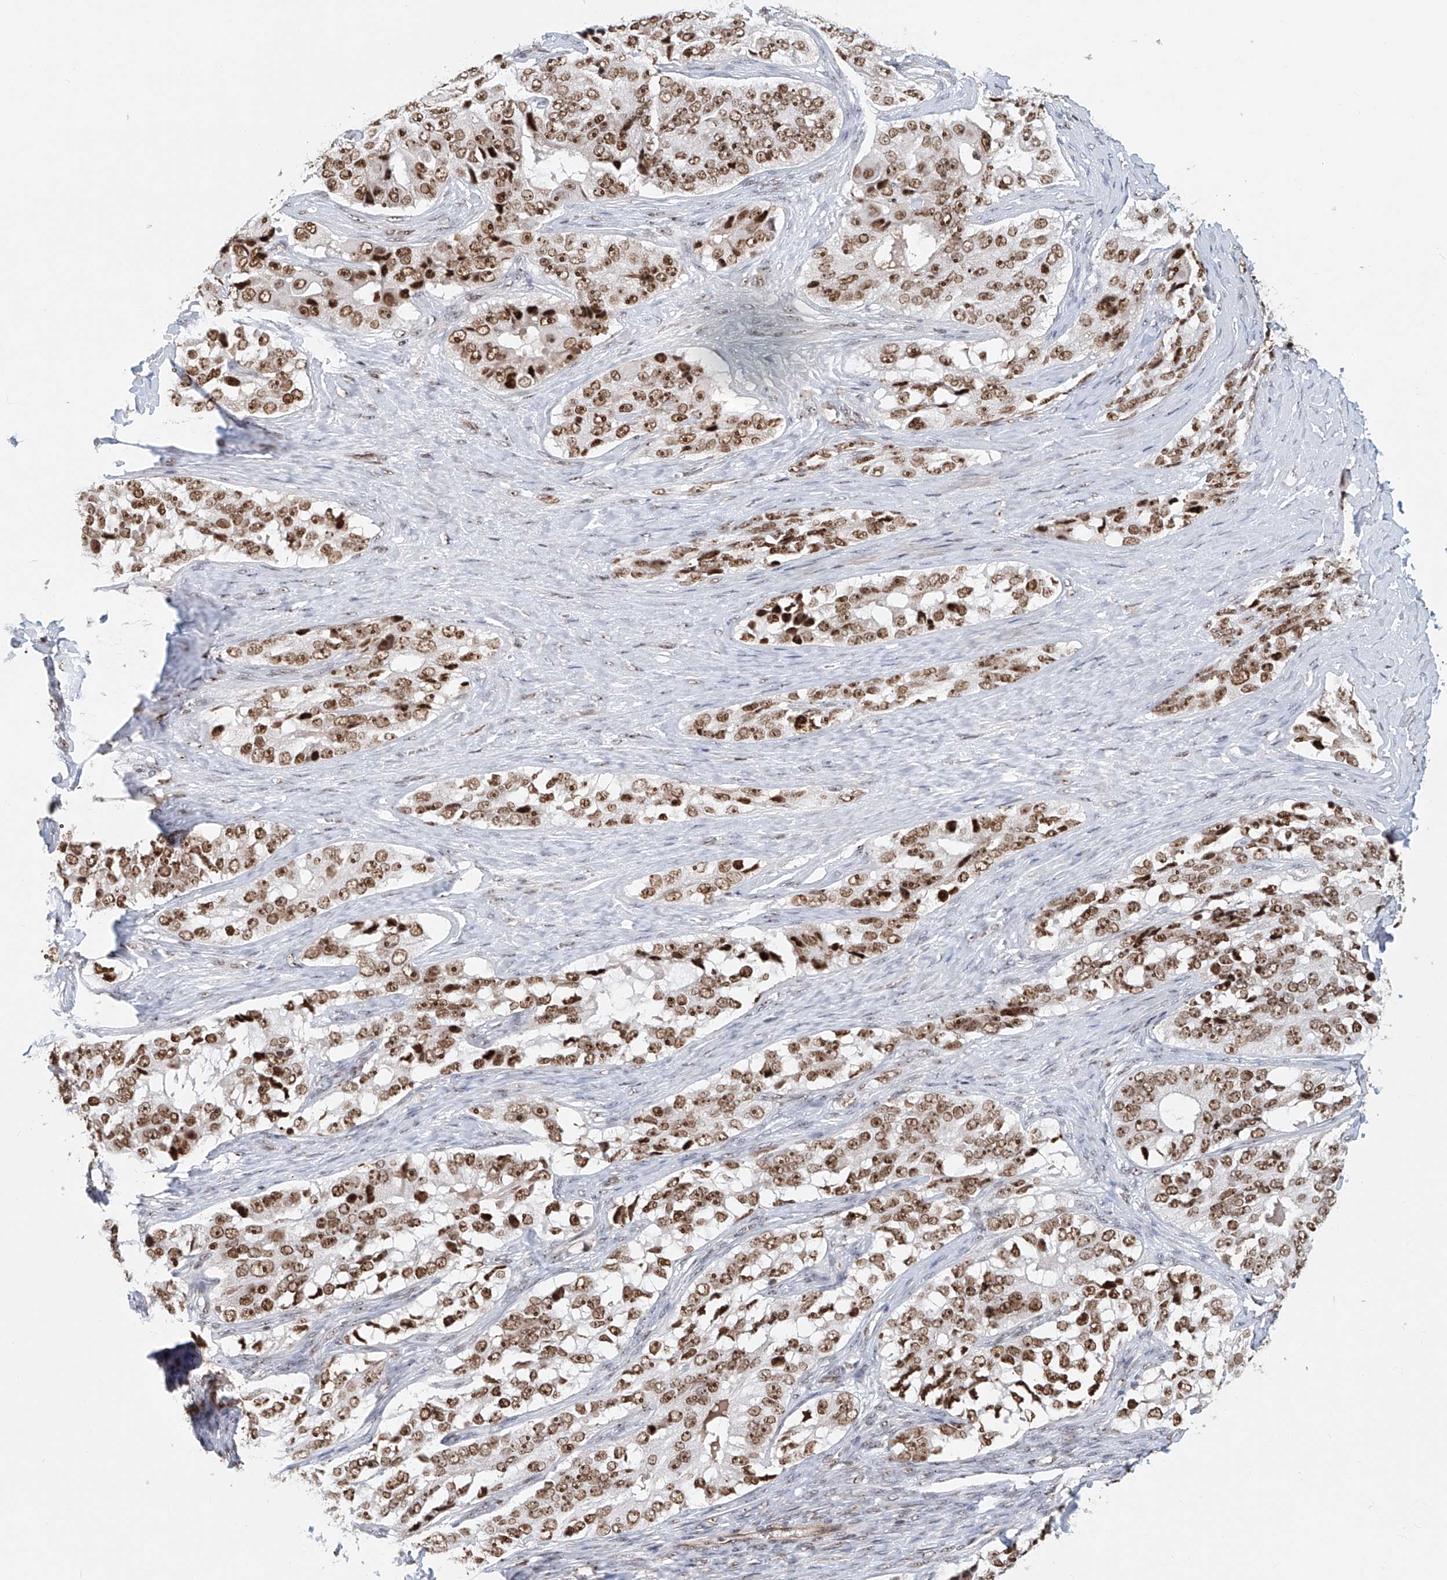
{"staining": {"intensity": "strong", "quantity": ">75%", "location": "nuclear"}, "tissue": "ovarian cancer", "cell_type": "Tumor cells", "image_type": "cancer", "snomed": [{"axis": "morphology", "description": "Carcinoma, endometroid"}, {"axis": "topography", "description": "Ovary"}], "caption": "High-magnification brightfield microscopy of ovarian cancer (endometroid carcinoma) stained with DAB (3,3'-diaminobenzidine) (brown) and counterstained with hematoxylin (blue). tumor cells exhibit strong nuclear positivity is appreciated in approximately>75% of cells.", "gene": "PRUNE2", "patient": {"sex": "female", "age": 51}}